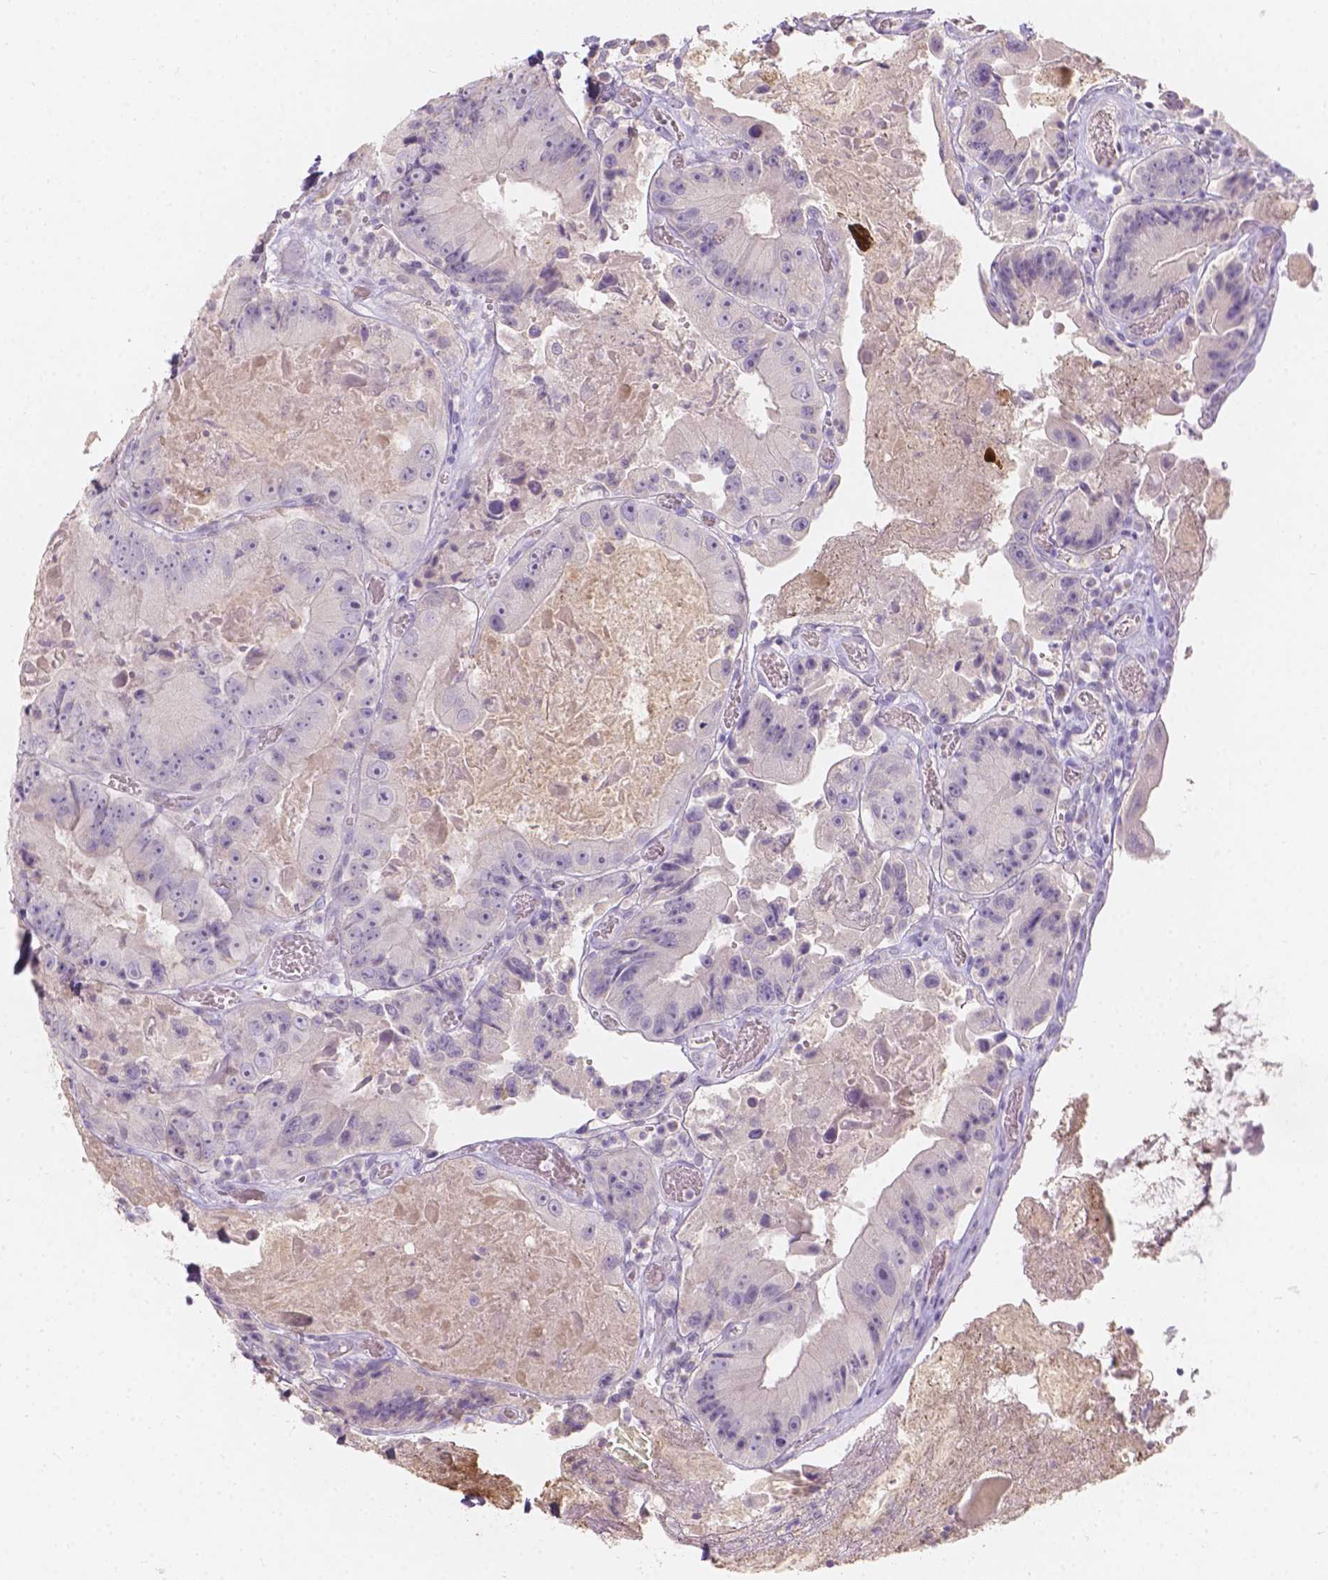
{"staining": {"intensity": "negative", "quantity": "none", "location": "none"}, "tissue": "colorectal cancer", "cell_type": "Tumor cells", "image_type": "cancer", "snomed": [{"axis": "morphology", "description": "Adenocarcinoma, NOS"}, {"axis": "topography", "description": "Colon"}], "caption": "Image shows no protein staining in tumor cells of colorectal adenocarcinoma tissue.", "gene": "DCAF4L1", "patient": {"sex": "female", "age": 86}}